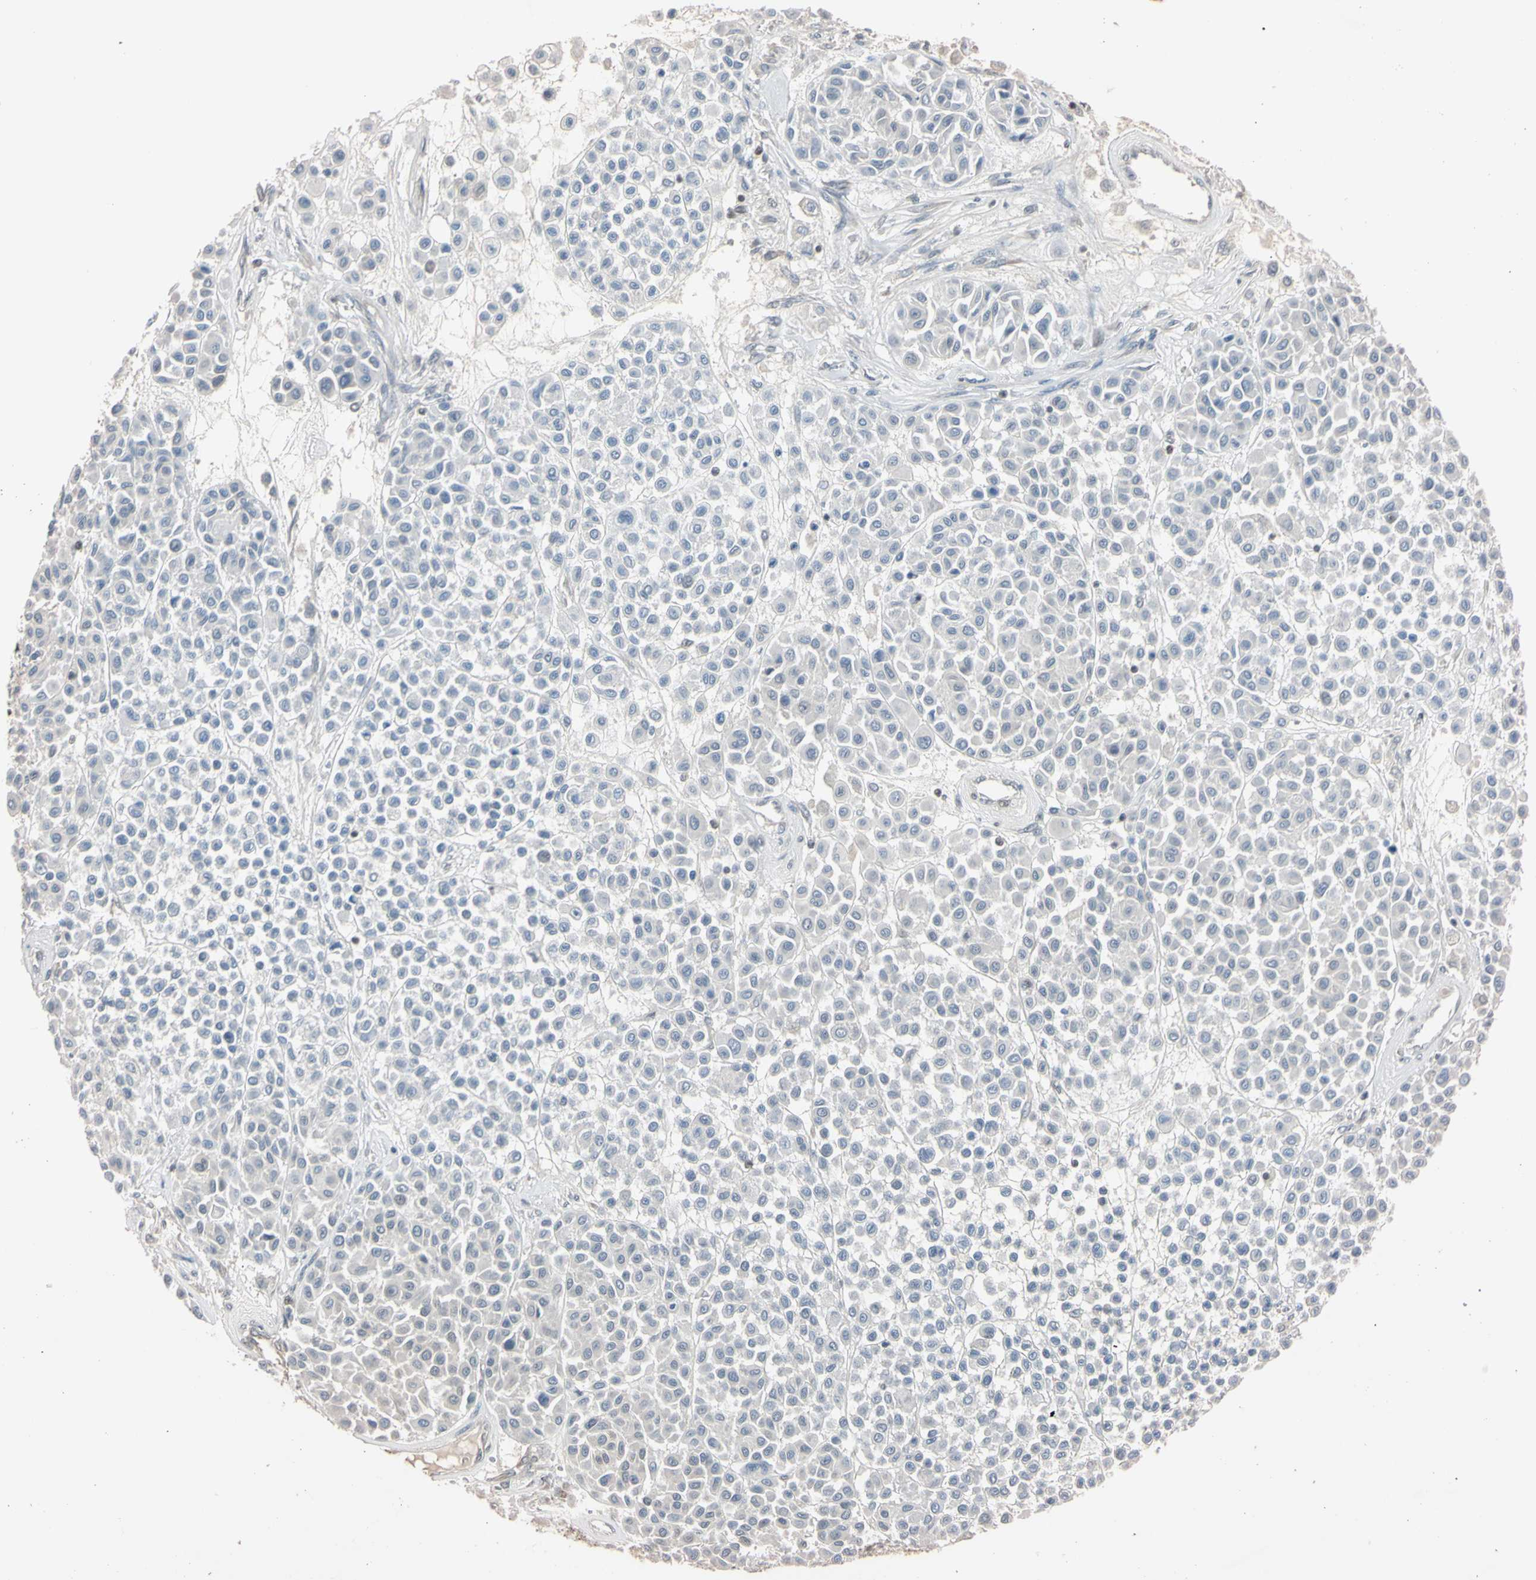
{"staining": {"intensity": "negative", "quantity": "none", "location": "none"}, "tissue": "melanoma", "cell_type": "Tumor cells", "image_type": "cancer", "snomed": [{"axis": "morphology", "description": "Malignant melanoma, Metastatic site"}, {"axis": "topography", "description": "Soft tissue"}], "caption": "High magnification brightfield microscopy of malignant melanoma (metastatic site) stained with DAB (3,3'-diaminobenzidine) (brown) and counterstained with hematoxylin (blue): tumor cells show no significant staining.", "gene": "UBE2I", "patient": {"sex": "male", "age": 41}}